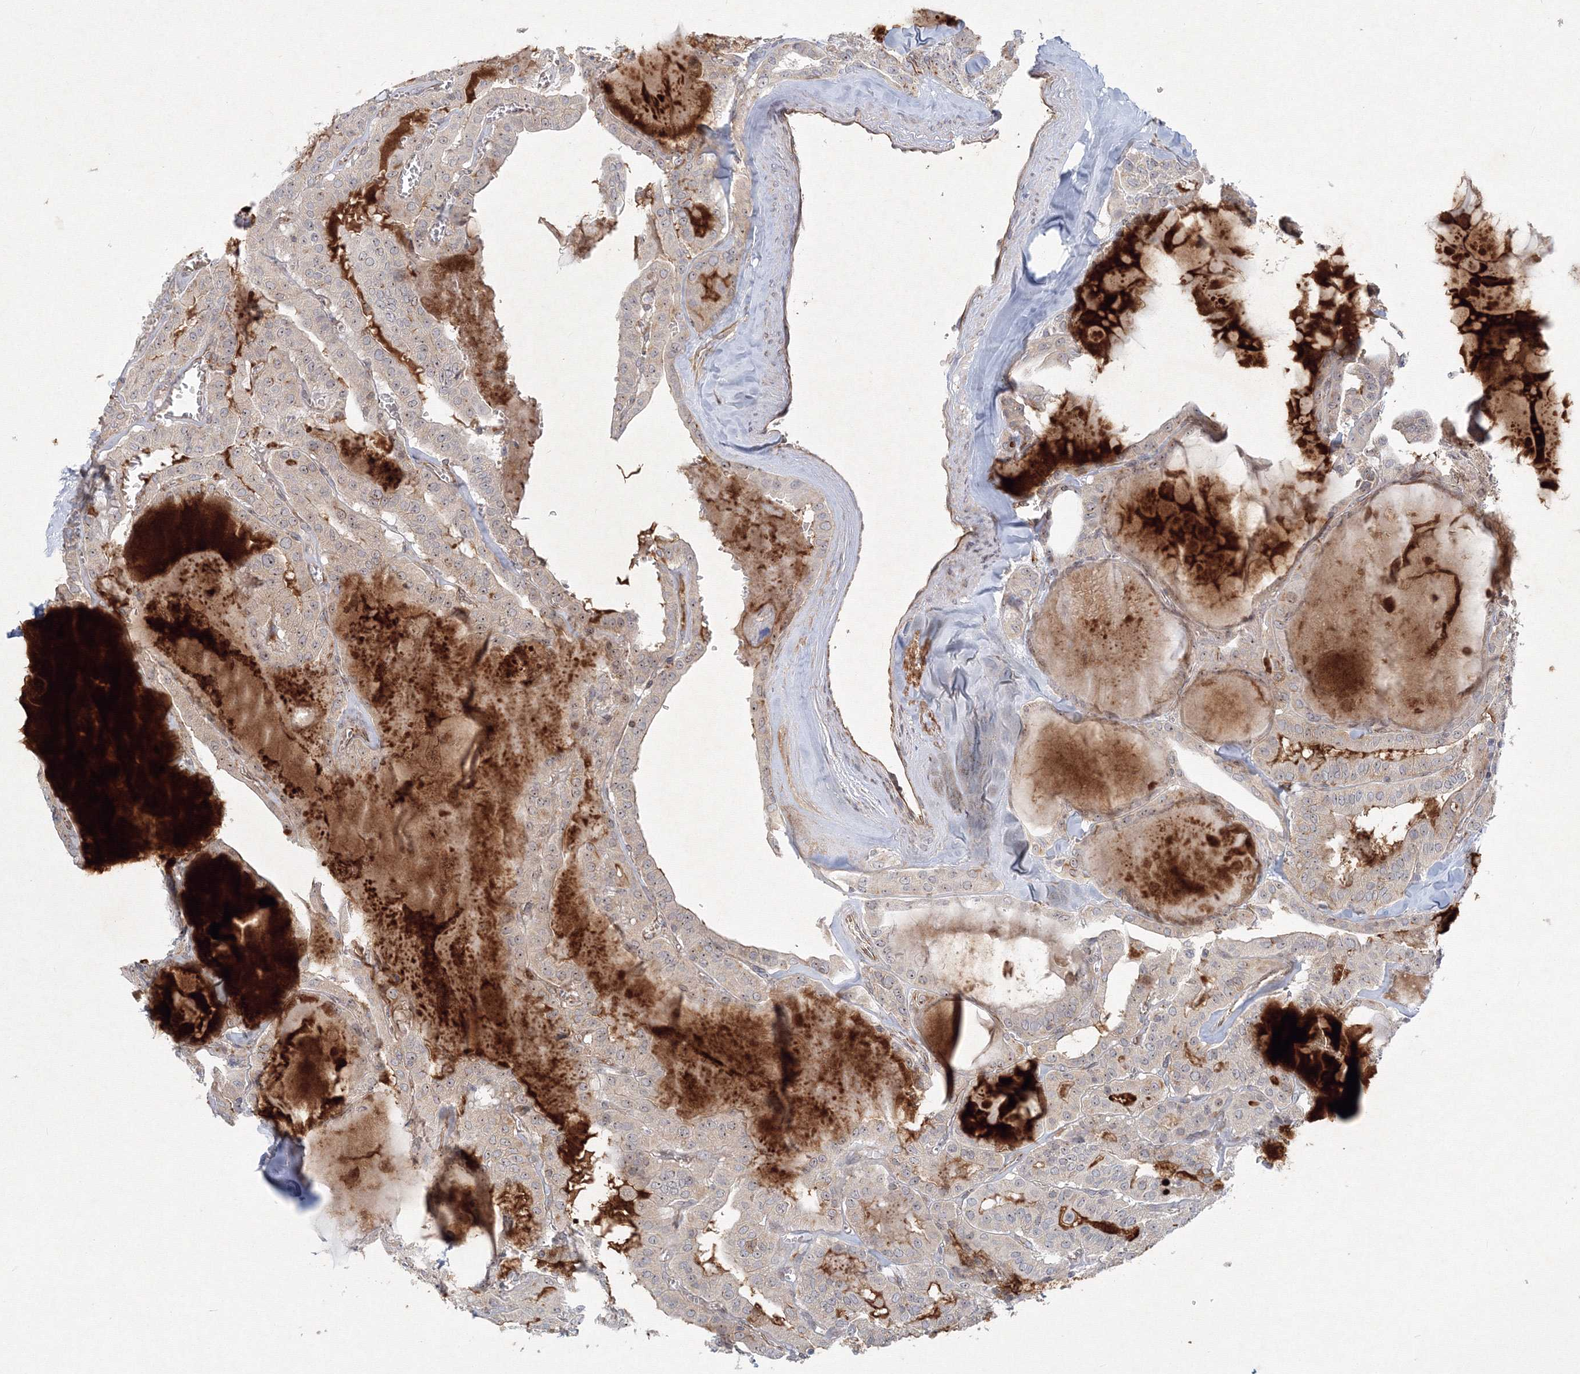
{"staining": {"intensity": "moderate", "quantity": "<25%", "location": "nuclear"}, "tissue": "thyroid cancer", "cell_type": "Tumor cells", "image_type": "cancer", "snomed": [{"axis": "morphology", "description": "Papillary adenocarcinoma, NOS"}, {"axis": "topography", "description": "Thyroid gland"}], "caption": "Immunohistochemical staining of thyroid papillary adenocarcinoma demonstrates low levels of moderate nuclear protein expression in approximately <25% of tumor cells.", "gene": "WDR49", "patient": {"sex": "male", "age": 52}}